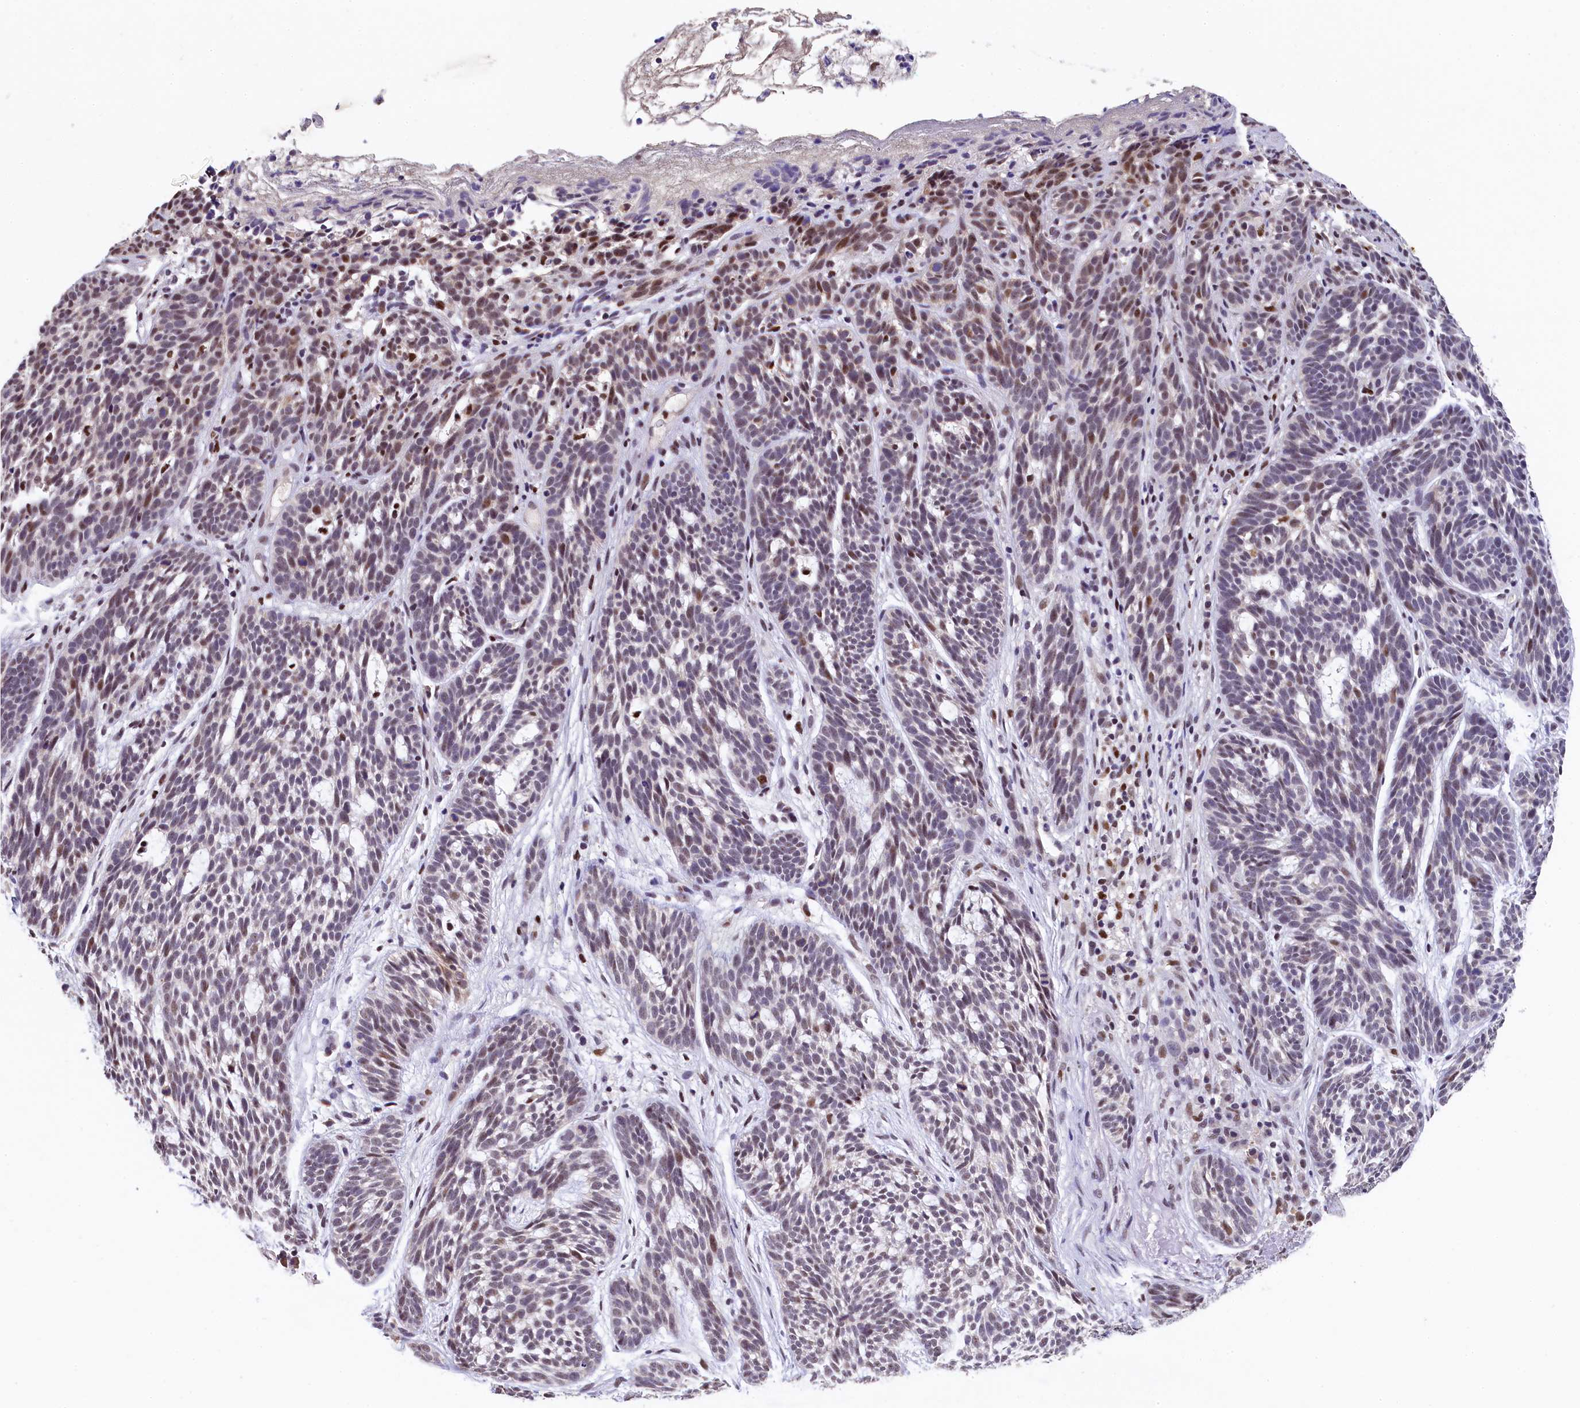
{"staining": {"intensity": "moderate", "quantity": "<25%", "location": "nuclear"}, "tissue": "skin cancer", "cell_type": "Tumor cells", "image_type": "cancer", "snomed": [{"axis": "morphology", "description": "Basal cell carcinoma"}, {"axis": "topography", "description": "Skin"}], "caption": "High-magnification brightfield microscopy of skin cancer stained with DAB (brown) and counterstained with hematoxylin (blue). tumor cells exhibit moderate nuclear expression is present in about<25% of cells.", "gene": "HECTD4", "patient": {"sex": "male", "age": 71}}